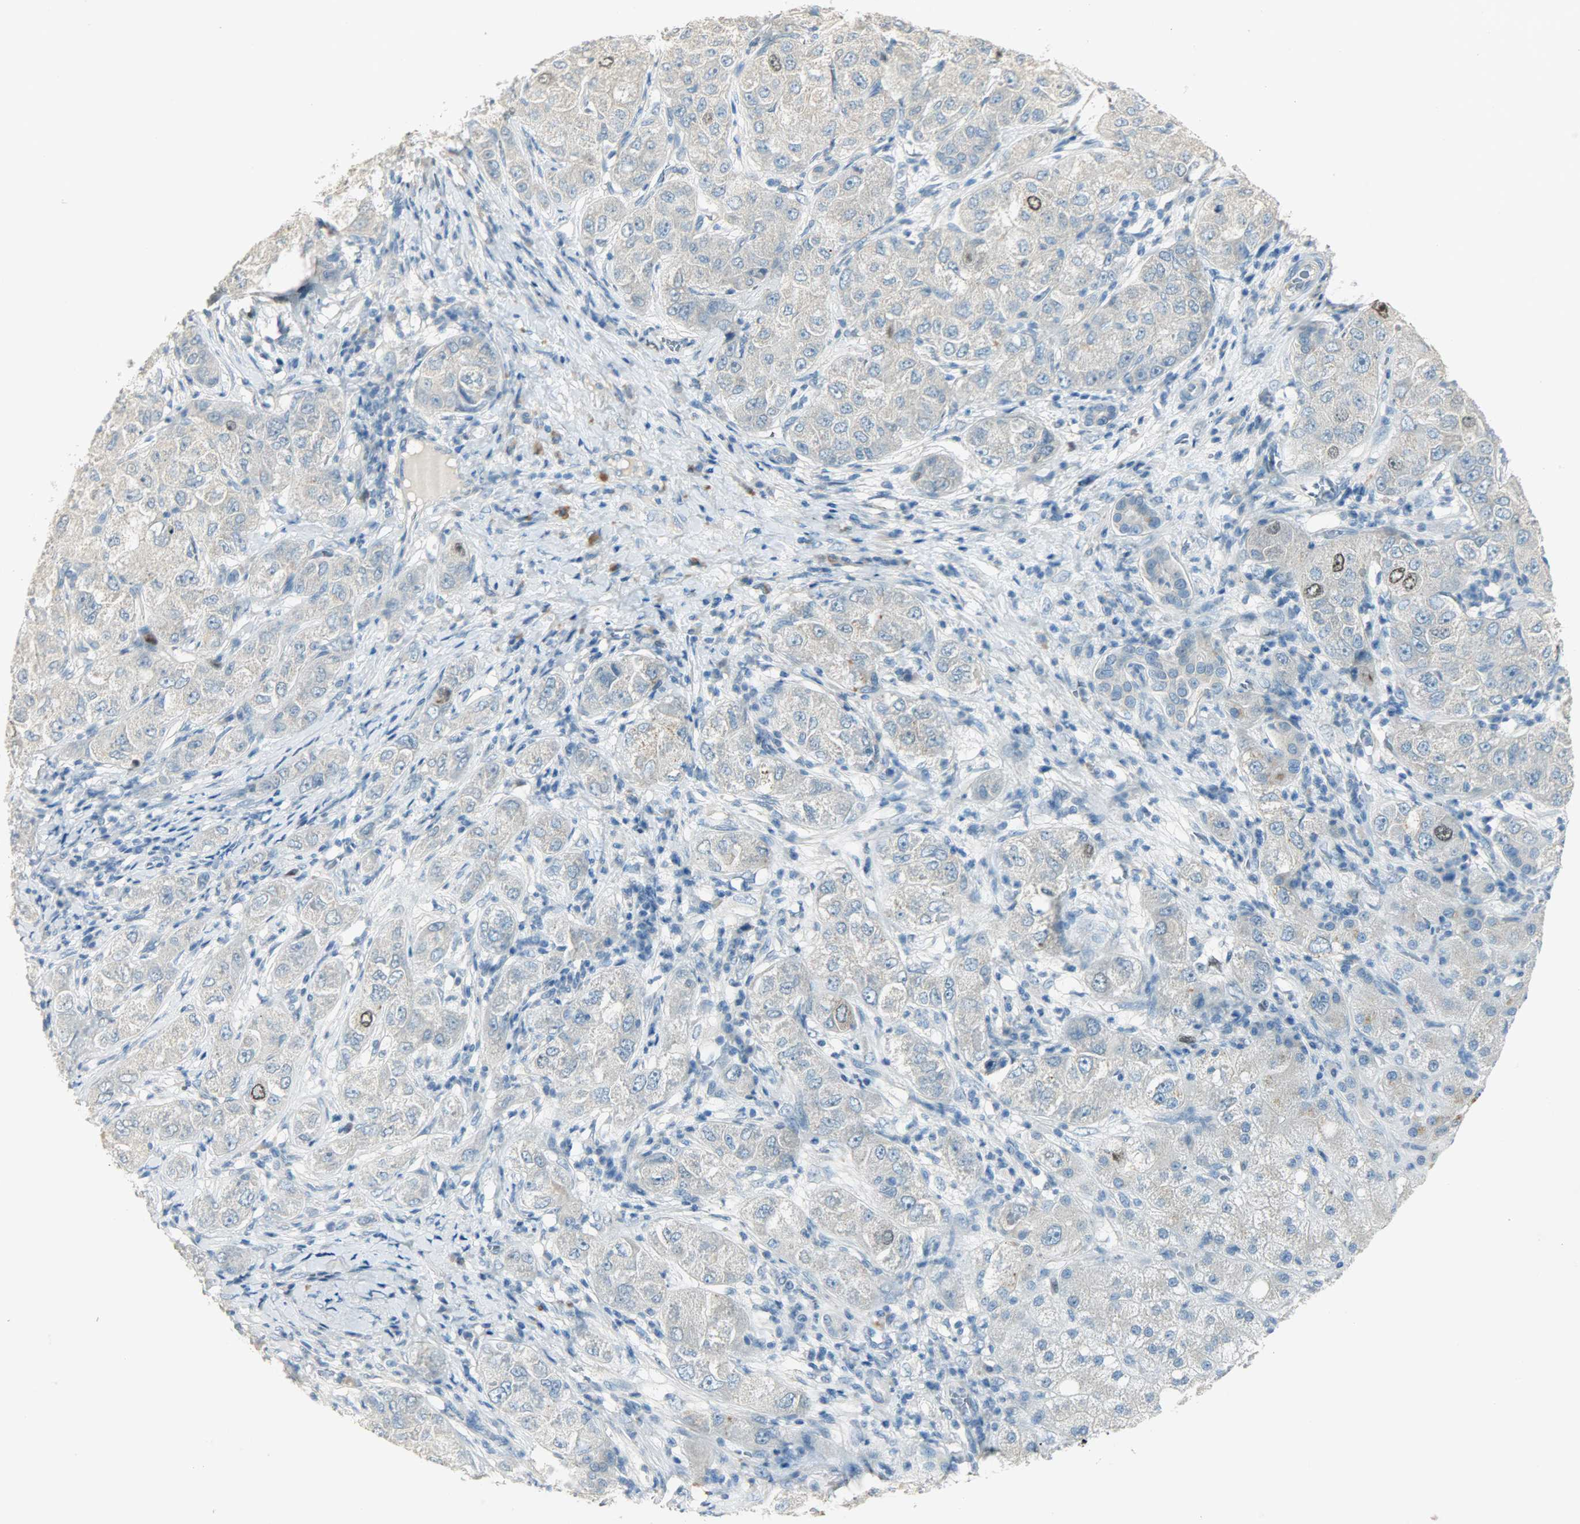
{"staining": {"intensity": "moderate", "quantity": "<25%", "location": "cytoplasmic/membranous,nuclear"}, "tissue": "liver cancer", "cell_type": "Tumor cells", "image_type": "cancer", "snomed": [{"axis": "morphology", "description": "Carcinoma, Hepatocellular, NOS"}, {"axis": "topography", "description": "Liver"}], "caption": "A photomicrograph of human liver hepatocellular carcinoma stained for a protein reveals moderate cytoplasmic/membranous and nuclear brown staining in tumor cells.", "gene": "TPX2", "patient": {"sex": "male", "age": 80}}